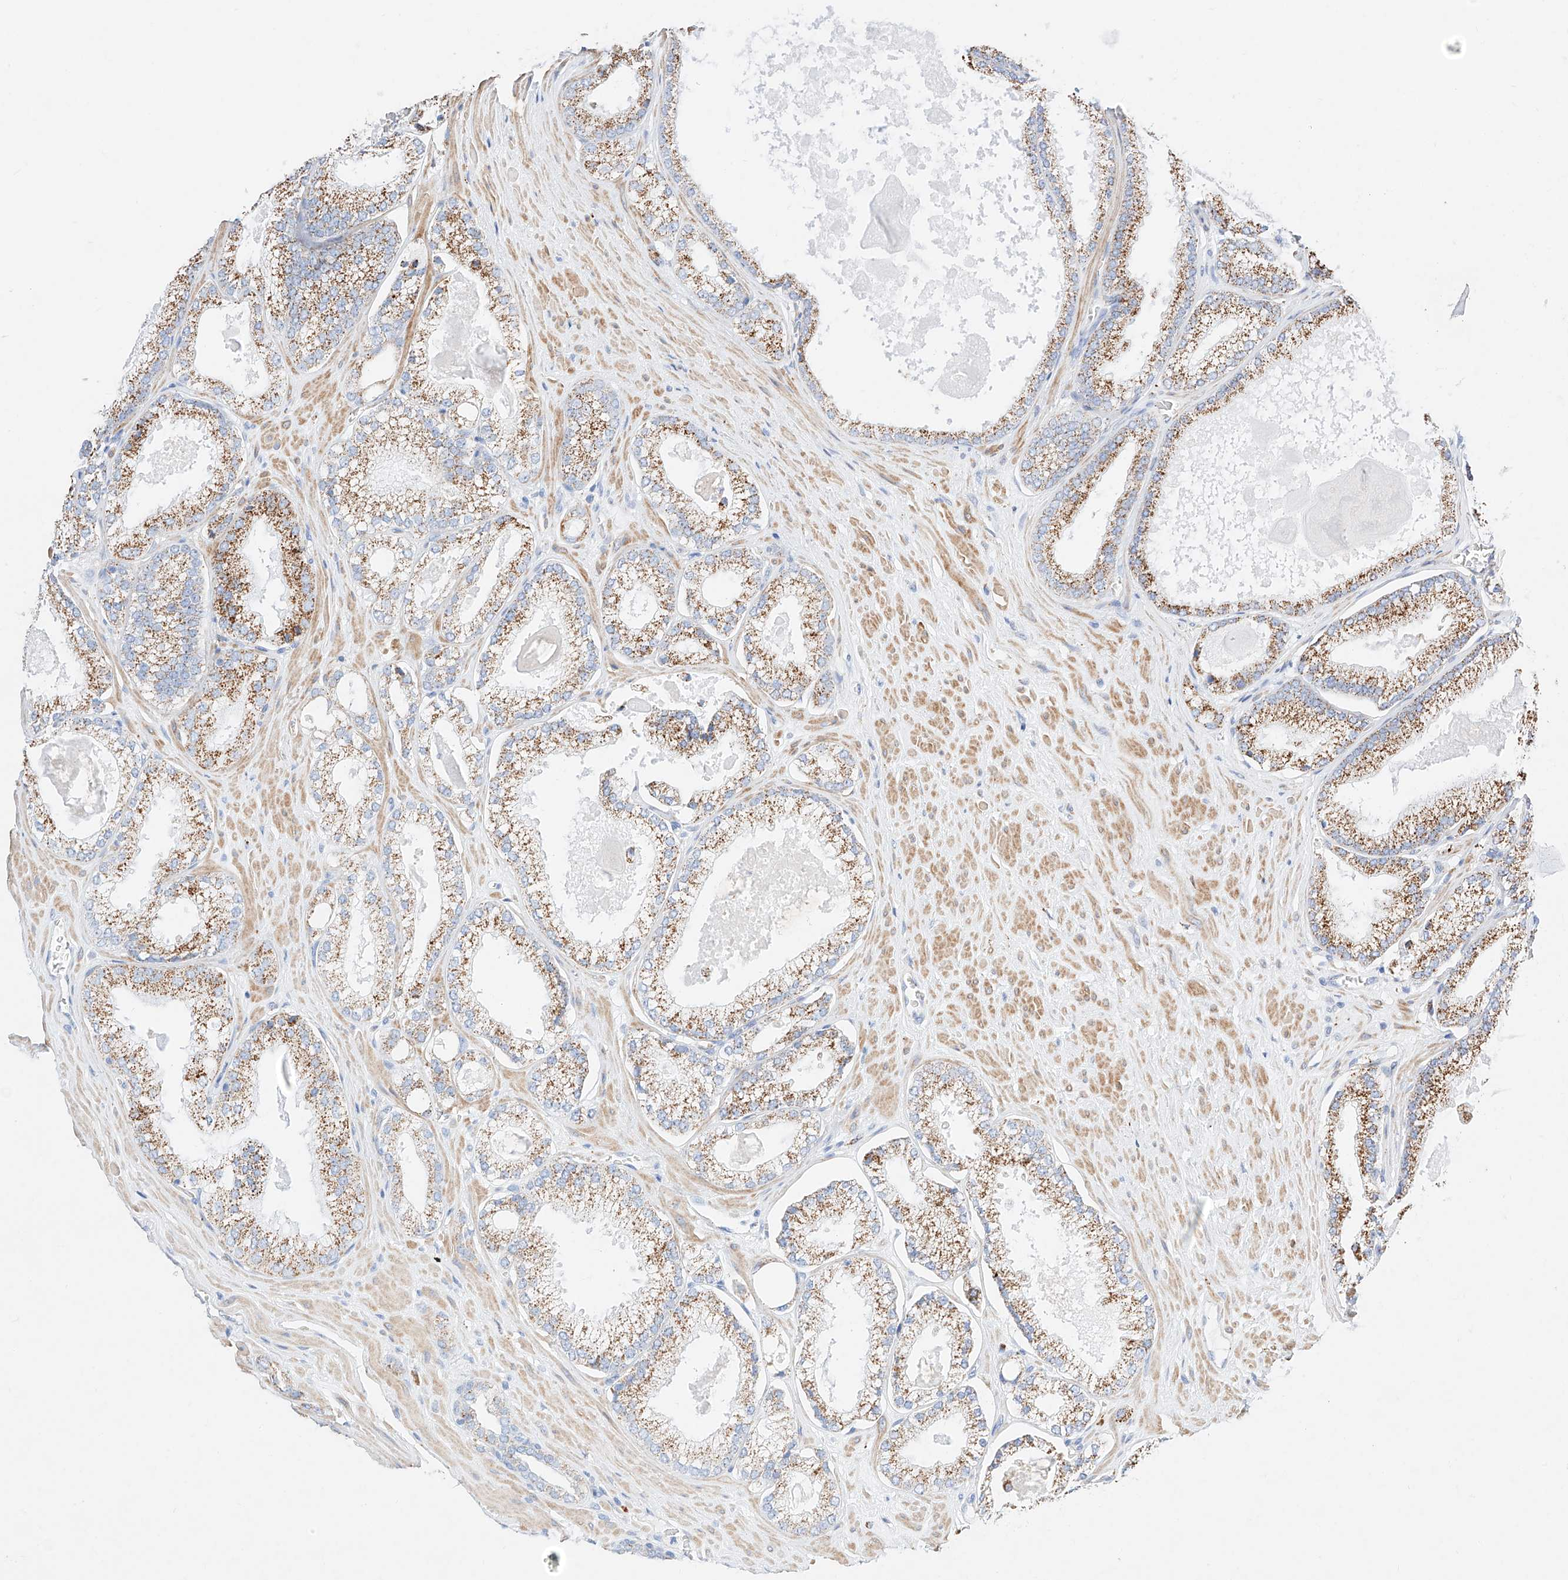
{"staining": {"intensity": "moderate", "quantity": ">75%", "location": "cytoplasmic/membranous"}, "tissue": "prostate cancer", "cell_type": "Tumor cells", "image_type": "cancer", "snomed": [{"axis": "morphology", "description": "Adenocarcinoma, Low grade"}, {"axis": "topography", "description": "Prostate"}], "caption": "This photomicrograph shows prostate adenocarcinoma (low-grade) stained with immunohistochemistry (IHC) to label a protein in brown. The cytoplasmic/membranous of tumor cells show moderate positivity for the protein. Nuclei are counter-stained blue.", "gene": "C6orf62", "patient": {"sex": "male", "age": 62}}